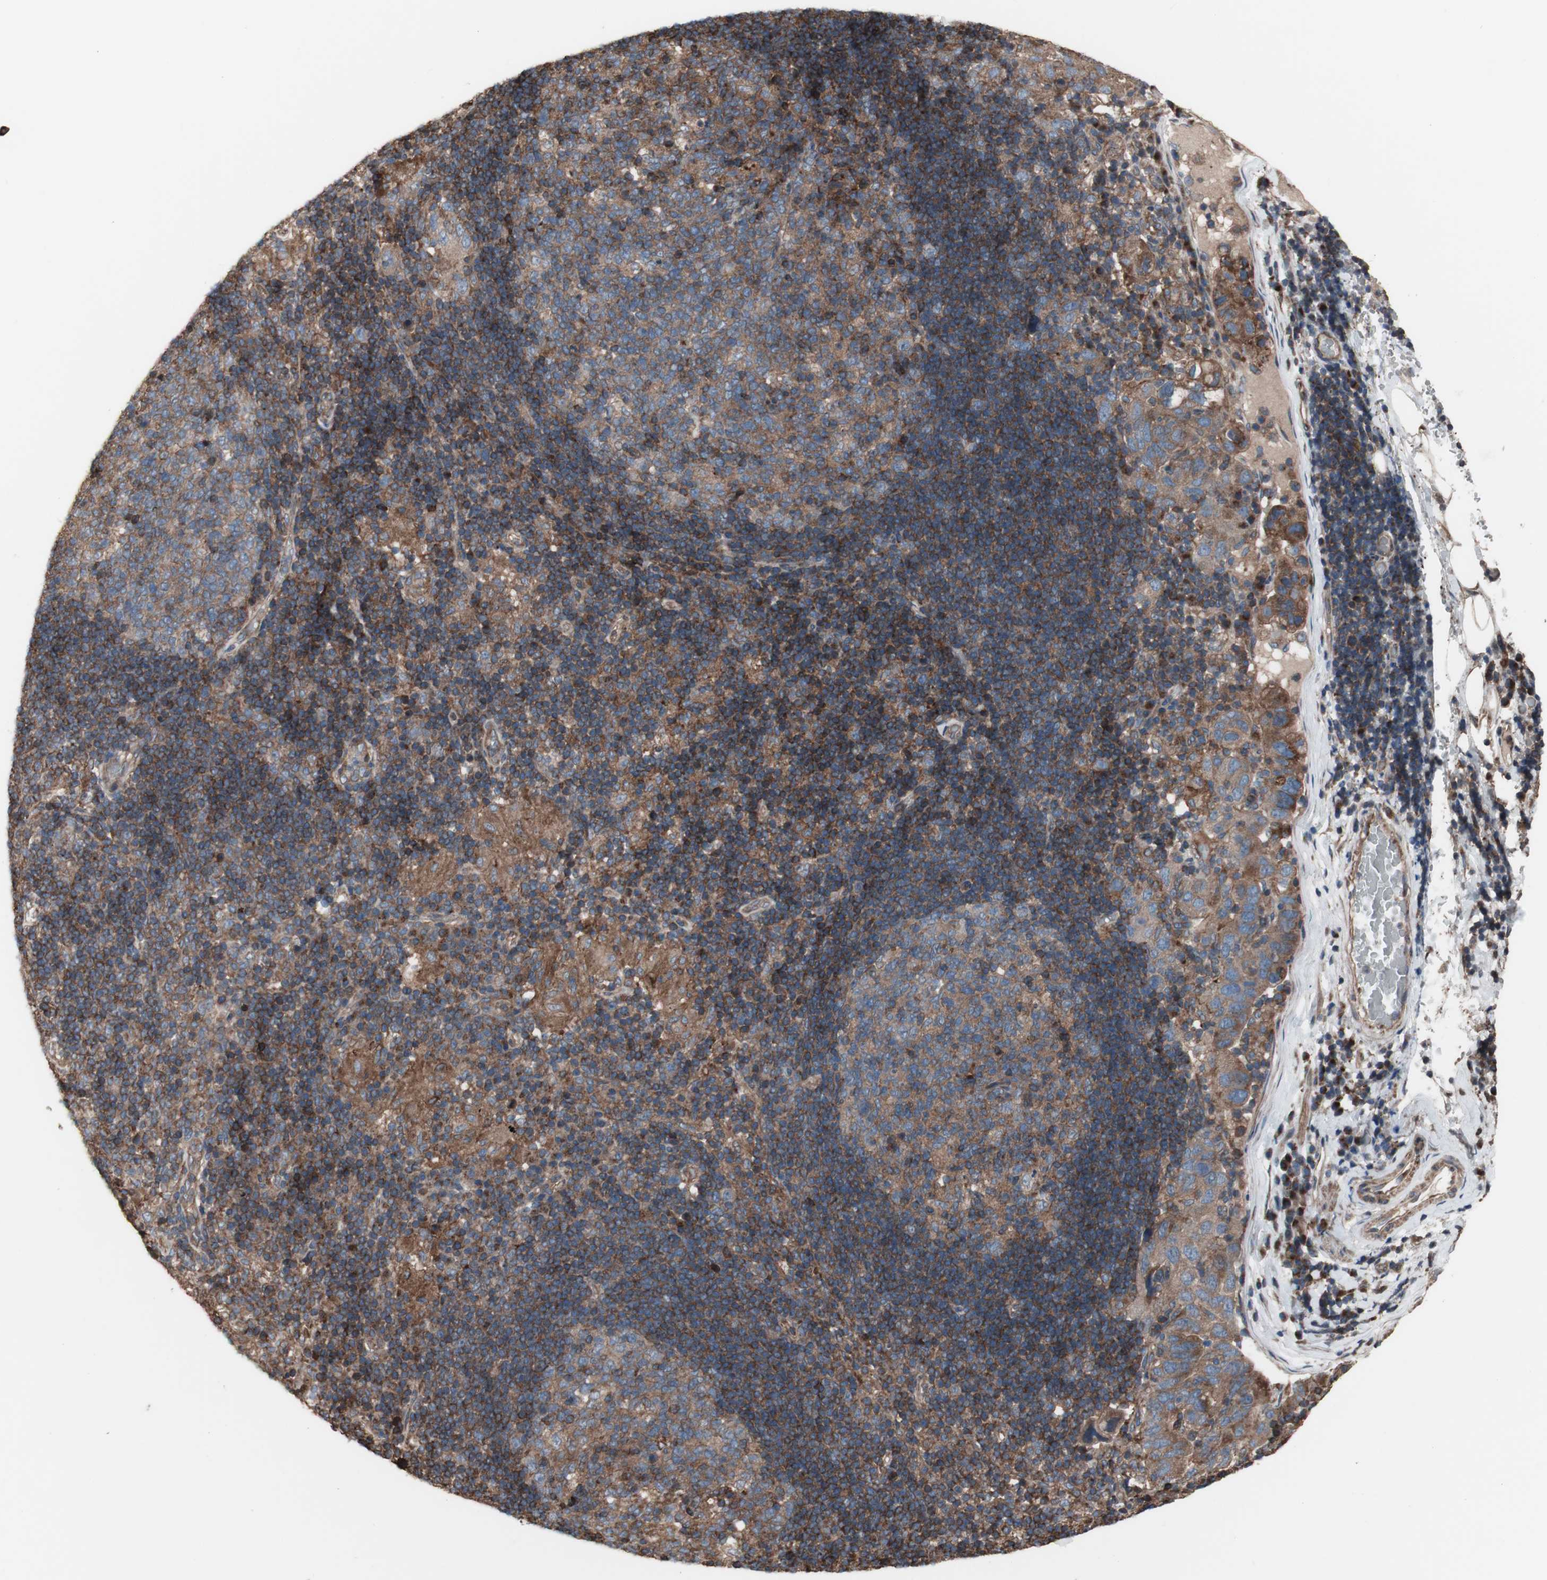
{"staining": {"intensity": "moderate", "quantity": "25%-75%", "location": "cytoplasmic/membranous"}, "tissue": "adipose tissue", "cell_type": "Adipocytes", "image_type": "normal", "snomed": [{"axis": "morphology", "description": "Normal tissue, NOS"}, {"axis": "morphology", "description": "Adenocarcinoma, NOS"}, {"axis": "topography", "description": "Esophagus"}], "caption": "The image shows a brown stain indicating the presence of a protein in the cytoplasmic/membranous of adipocytes in adipose tissue.", "gene": "COPB1", "patient": {"sex": "male", "age": 62}}